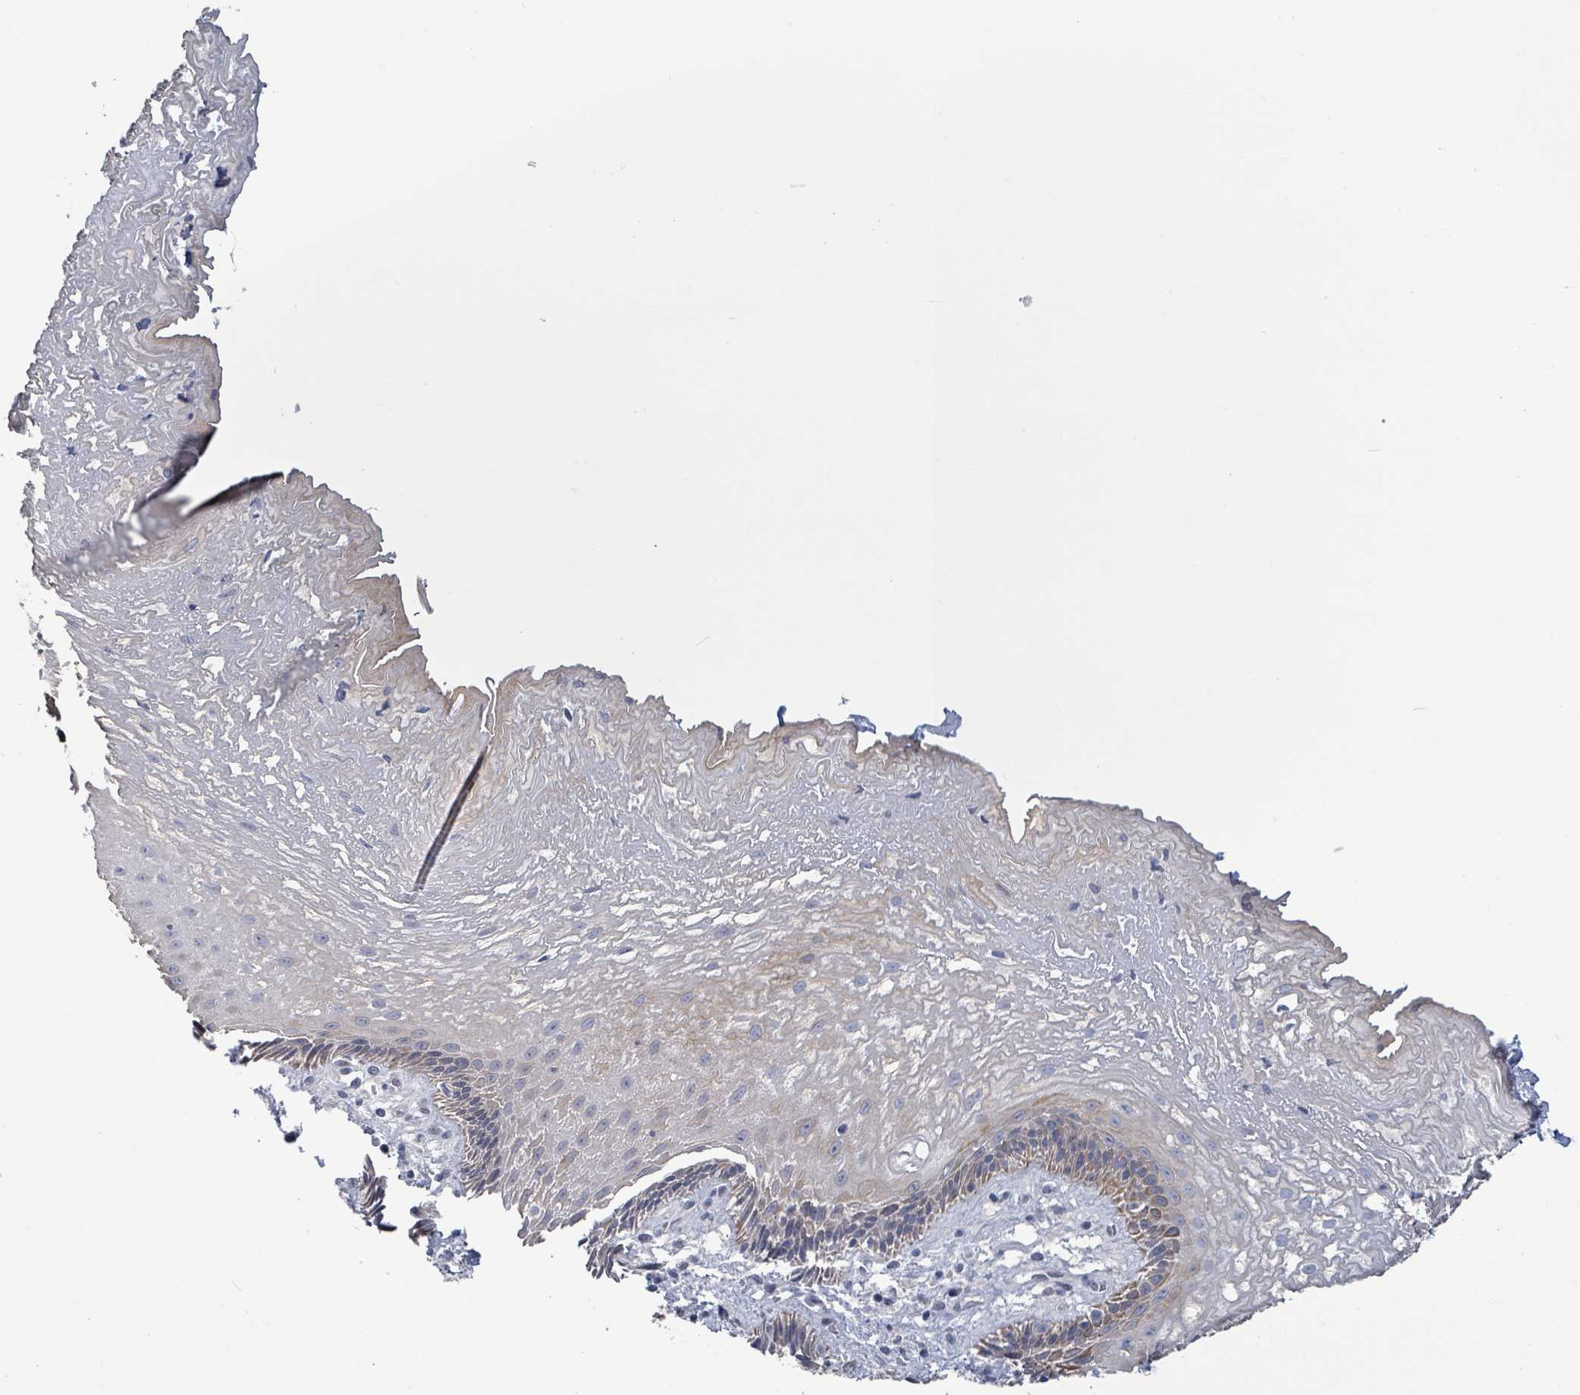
{"staining": {"intensity": "strong", "quantity": "25%-75%", "location": "cytoplasmic/membranous"}, "tissue": "esophagus", "cell_type": "Squamous epithelial cells", "image_type": "normal", "snomed": [{"axis": "morphology", "description": "Normal tissue, NOS"}, {"axis": "topography", "description": "Esophagus"}], "caption": "Strong cytoplasmic/membranous protein positivity is present in about 25%-75% of squamous epithelial cells in esophagus.", "gene": "NTN3", "patient": {"sex": "male", "age": 60}}